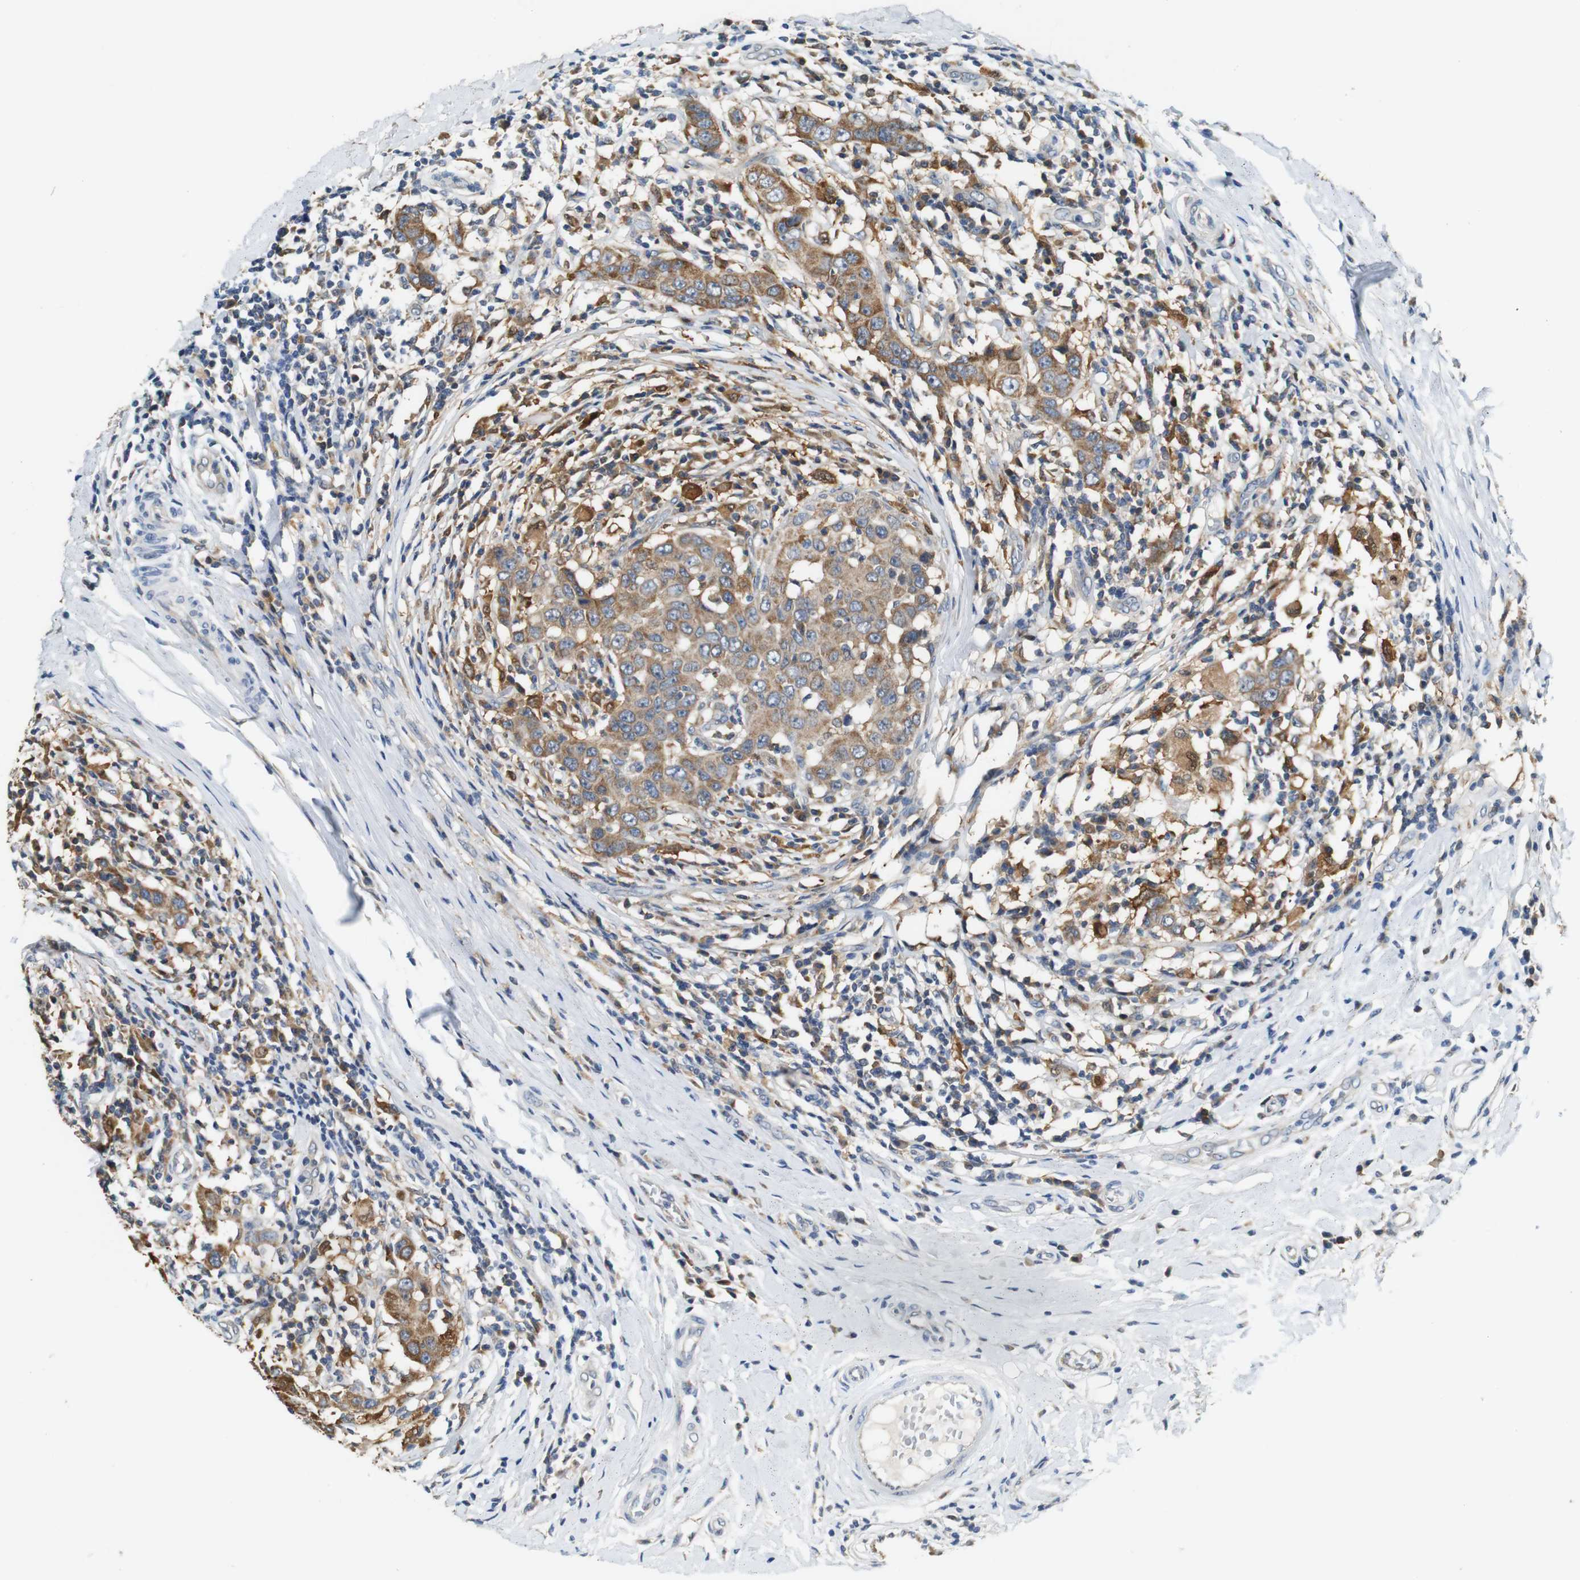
{"staining": {"intensity": "weak", "quantity": ">75%", "location": "cytoplasmic/membranous"}, "tissue": "breast cancer", "cell_type": "Tumor cells", "image_type": "cancer", "snomed": [{"axis": "morphology", "description": "Duct carcinoma"}, {"axis": "topography", "description": "Breast"}], "caption": "Tumor cells demonstrate low levels of weak cytoplasmic/membranous staining in approximately >75% of cells in human breast cancer (intraductal carcinoma). The staining is performed using DAB (3,3'-diaminobenzidine) brown chromogen to label protein expression. The nuclei are counter-stained blue using hematoxylin.", "gene": "NEBL", "patient": {"sex": "female", "age": 27}}